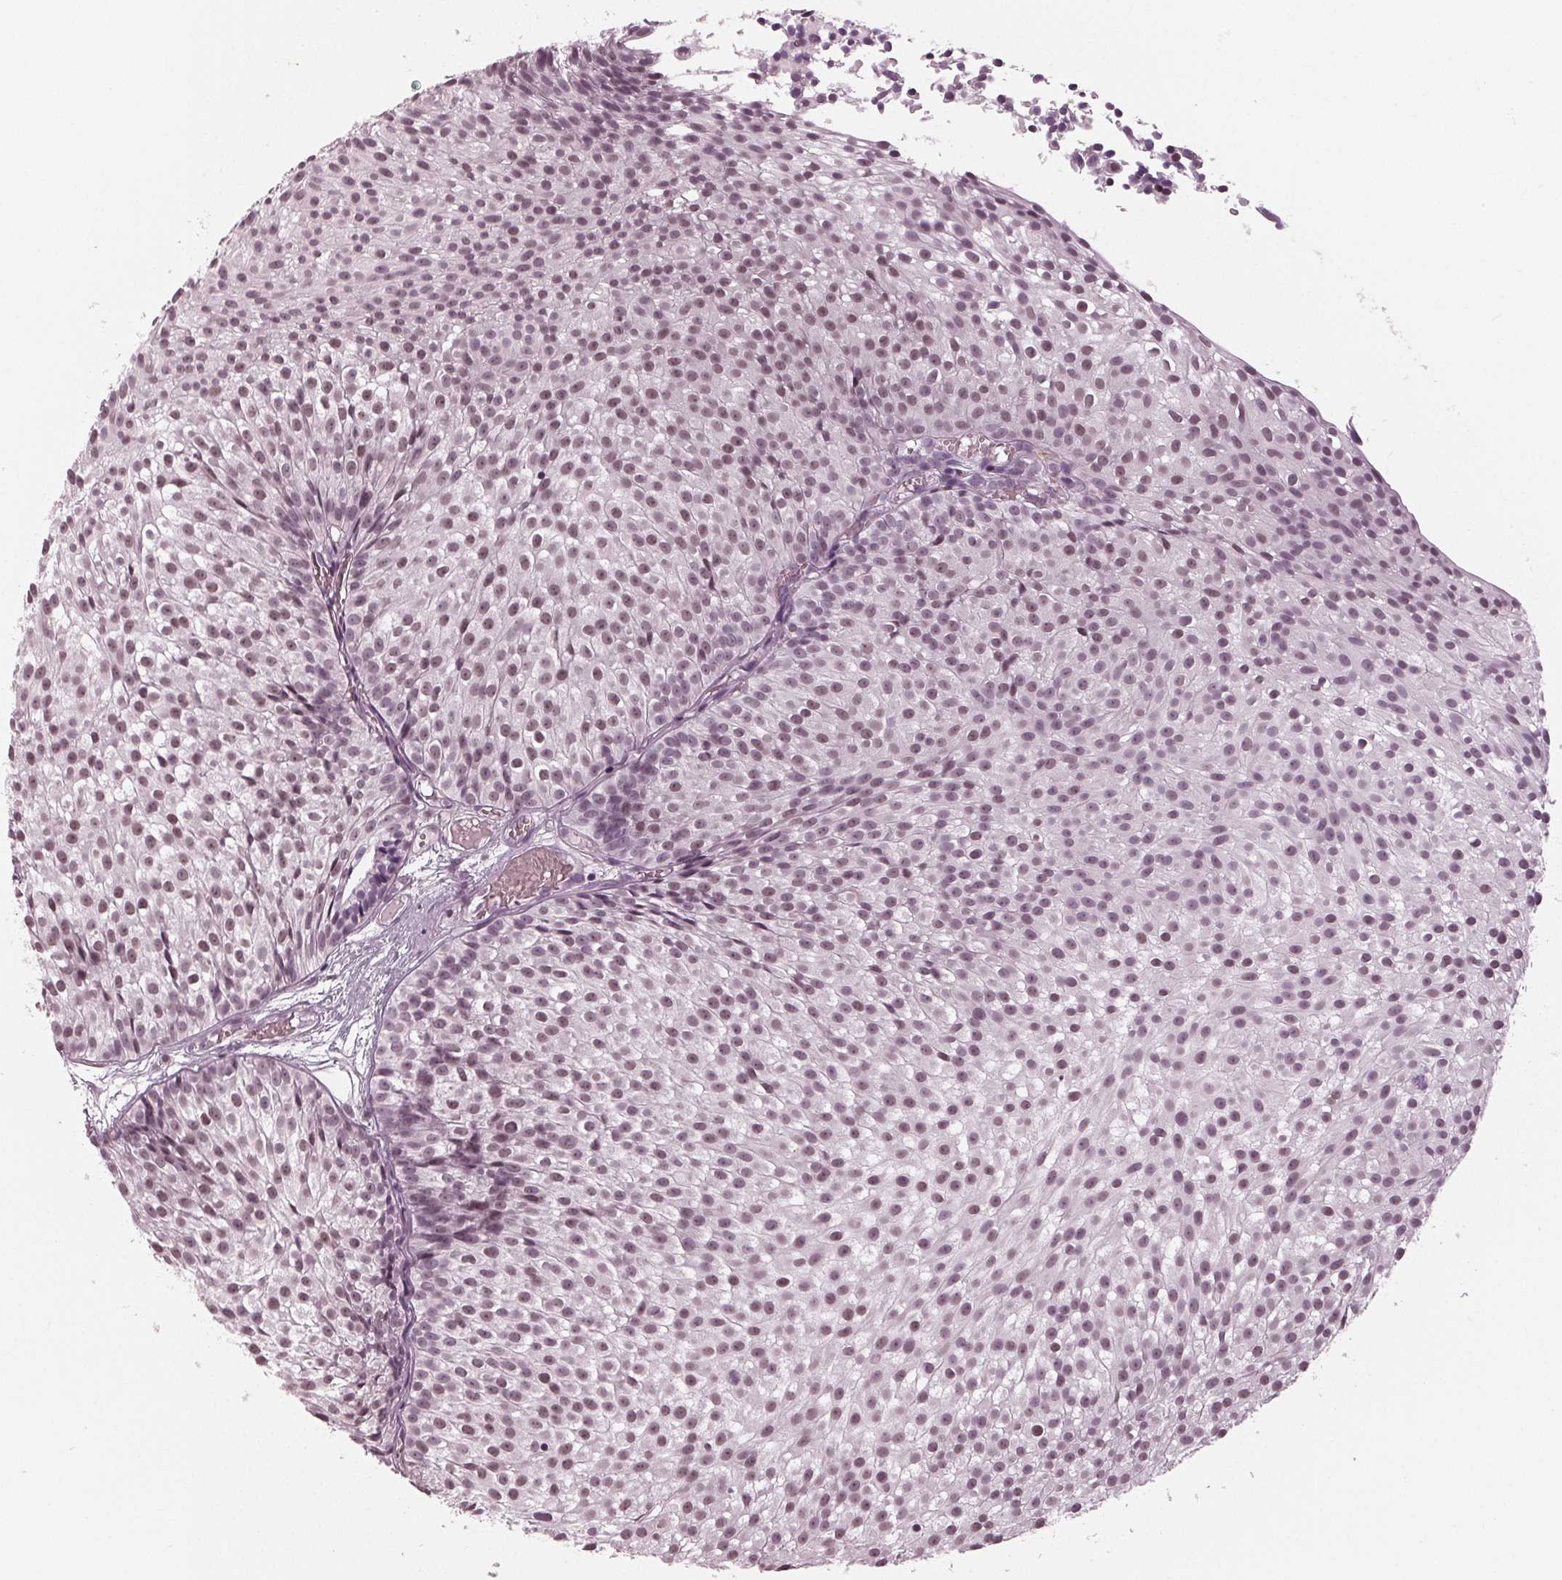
{"staining": {"intensity": "weak", "quantity": "25%-75%", "location": "nuclear"}, "tissue": "urothelial cancer", "cell_type": "Tumor cells", "image_type": "cancer", "snomed": [{"axis": "morphology", "description": "Urothelial carcinoma, Low grade"}, {"axis": "topography", "description": "Urinary bladder"}], "caption": "An image showing weak nuclear positivity in about 25%-75% of tumor cells in urothelial cancer, as visualized by brown immunohistochemical staining.", "gene": "DNMT3L", "patient": {"sex": "male", "age": 63}}